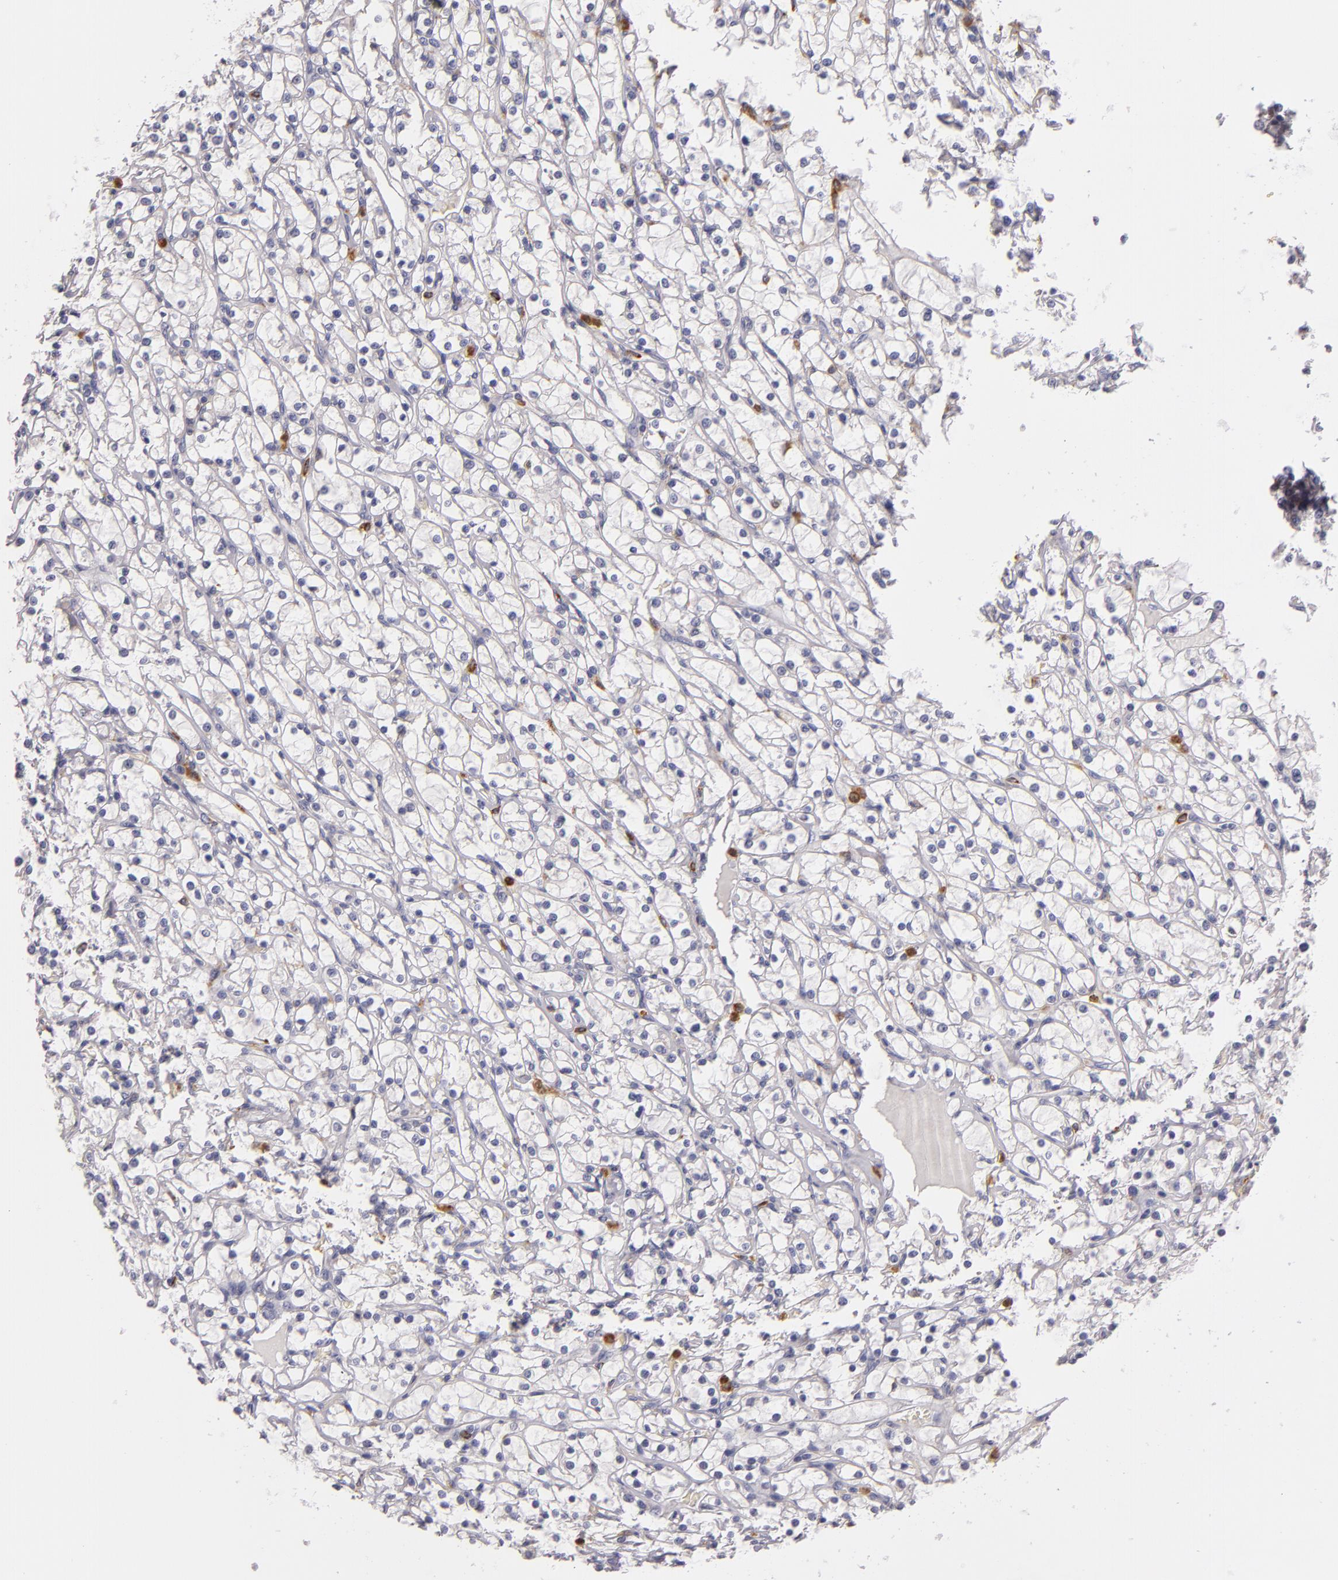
{"staining": {"intensity": "negative", "quantity": "none", "location": "none"}, "tissue": "renal cancer", "cell_type": "Tumor cells", "image_type": "cancer", "snomed": [{"axis": "morphology", "description": "Adenocarcinoma, NOS"}, {"axis": "topography", "description": "Kidney"}], "caption": "Renal adenocarcinoma was stained to show a protein in brown. There is no significant staining in tumor cells. (DAB (3,3'-diaminobenzidine) immunohistochemistry, high magnification).", "gene": "TLR8", "patient": {"sex": "female", "age": 73}}